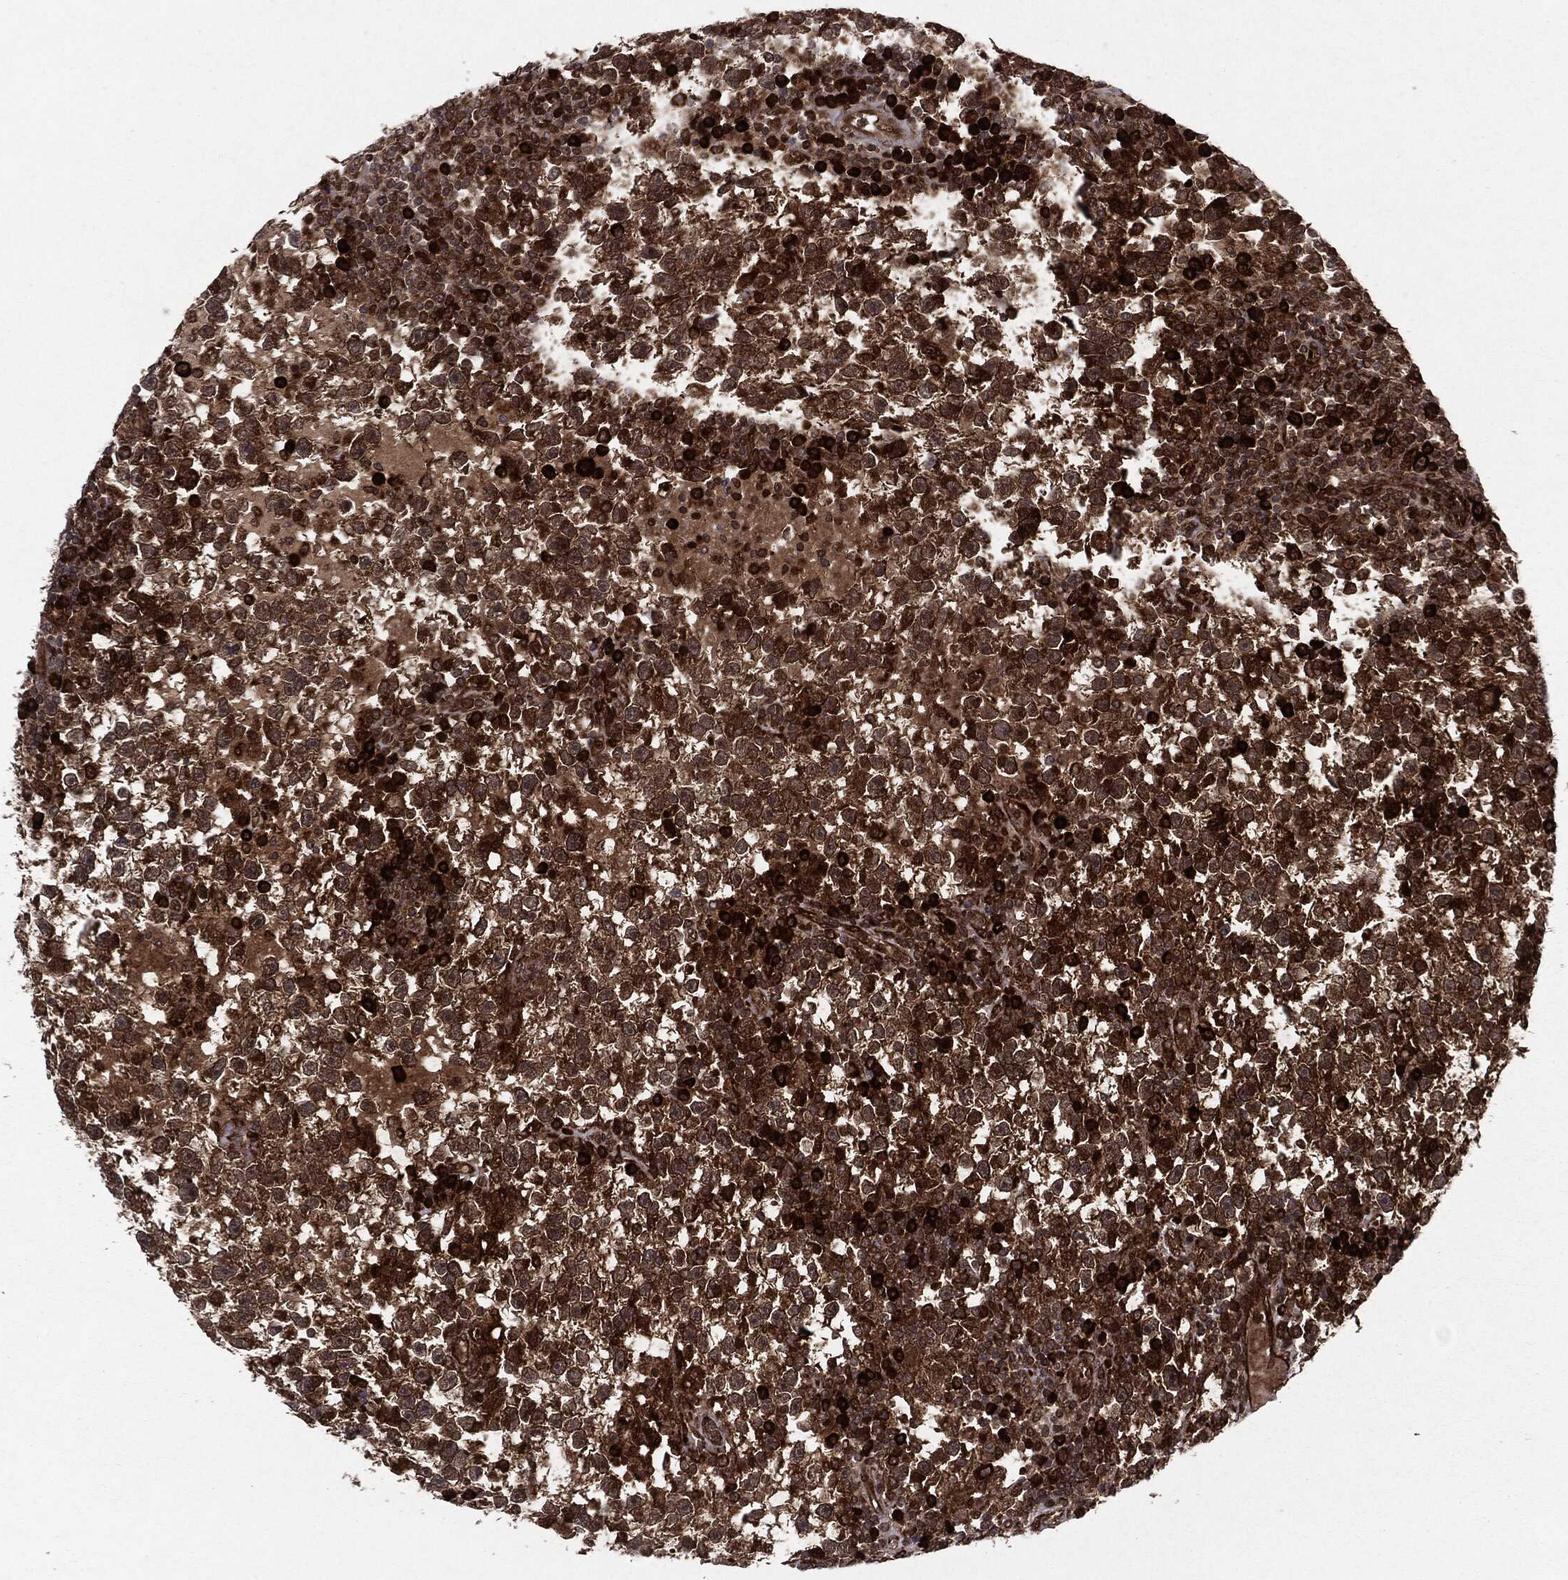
{"staining": {"intensity": "strong", "quantity": ">75%", "location": "cytoplasmic/membranous"}, "tissue": "testis cancer", "cell_type": "Tumor cells", "image_type": "cancer", "snomed": [{"axis": "morphology", "description": "Seminoma, NOS"}, {"axis": "topography", "description": "Testis"}], "caption": "This is a histology image of immunohistochemistry staining of testis cancer, which shows strong positivity in the cytoplasmic/membranous of tumor cells.", "gene": "OTUB1", "patient": {"sex": "male", "age": 47}}